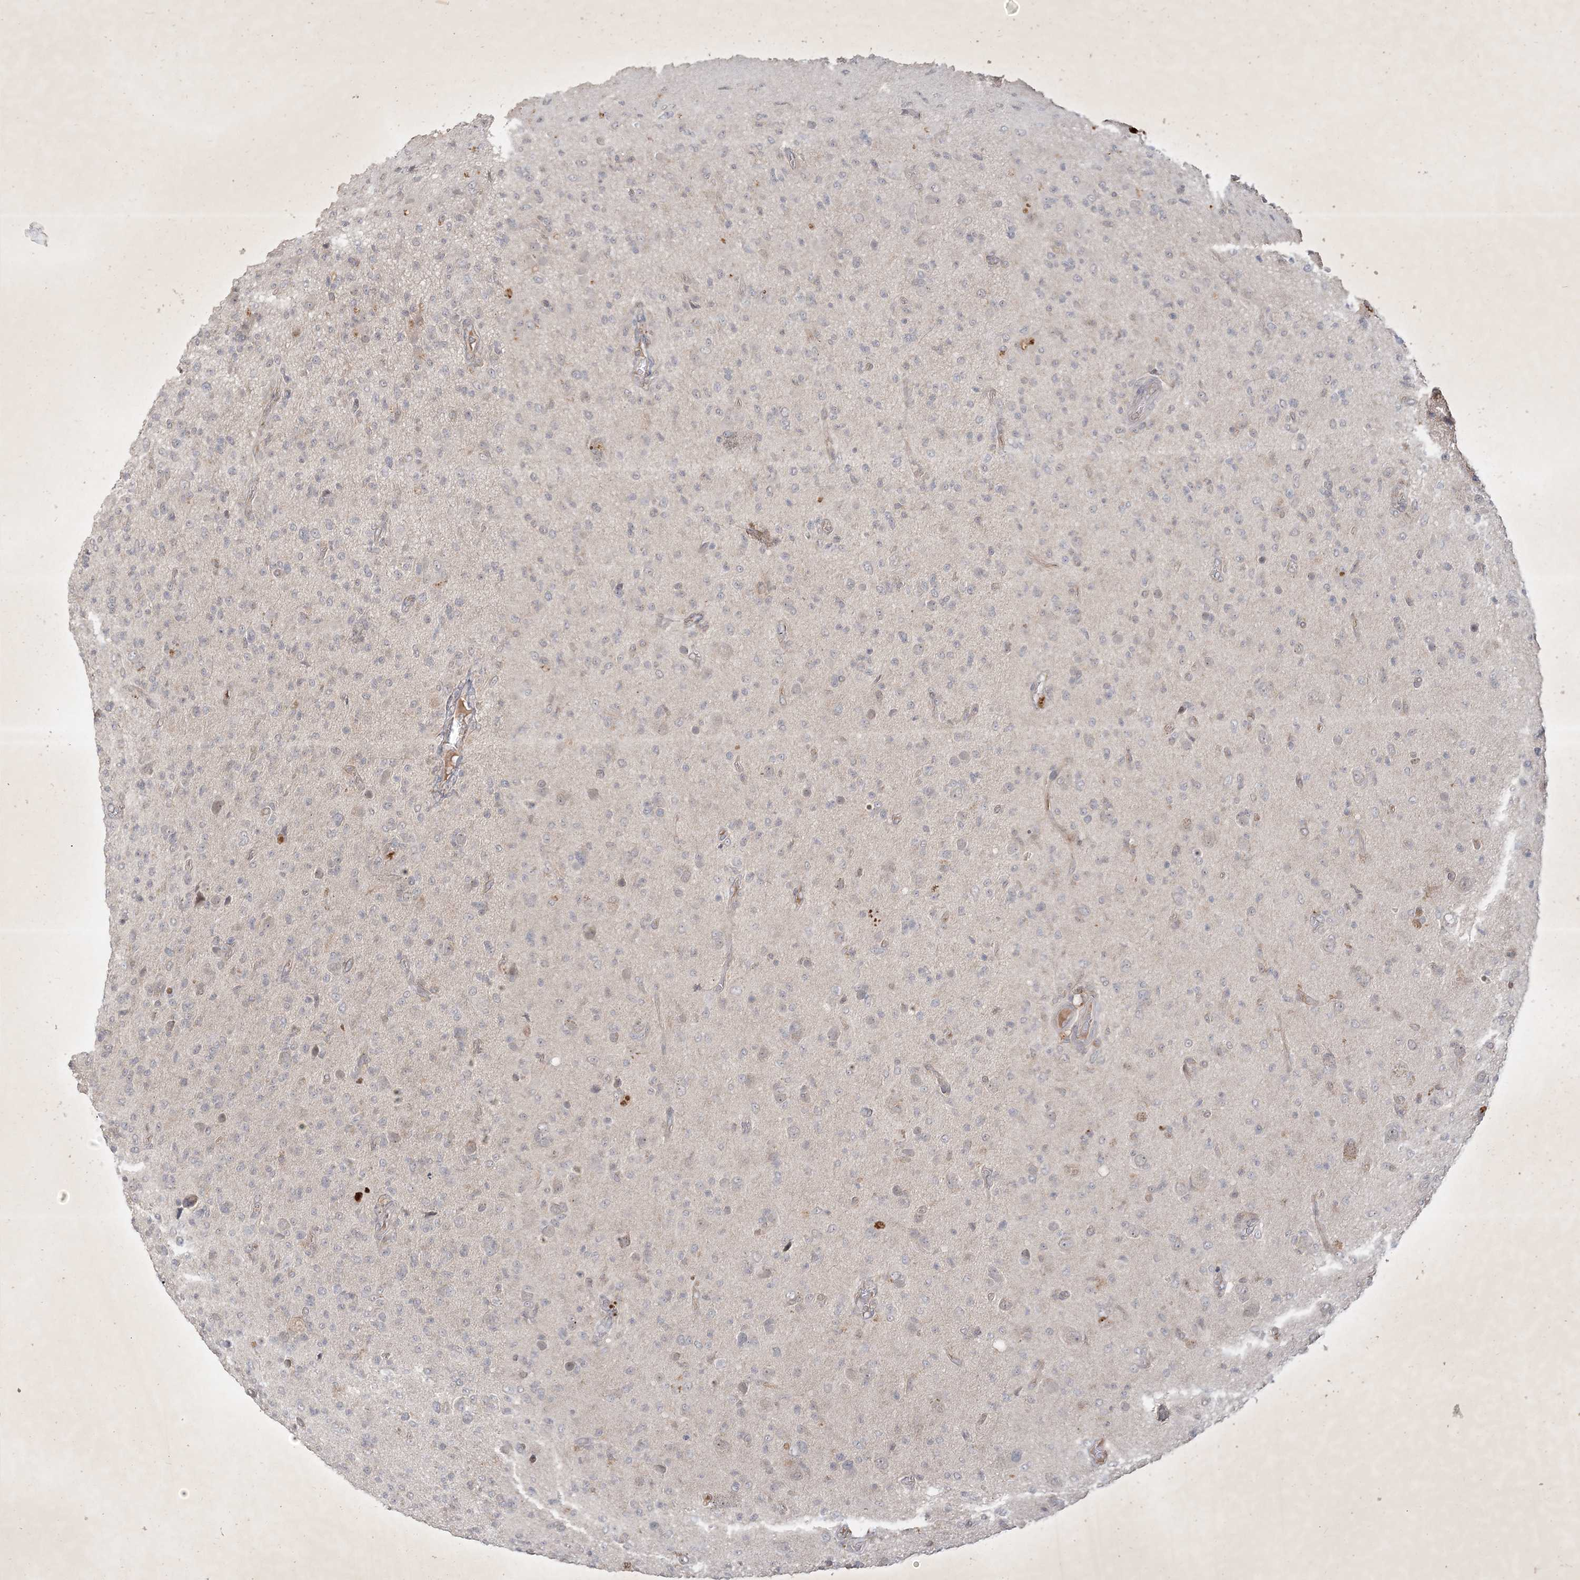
{"staining": {"intensity": "negative", "quantity": "none", "location": "none"}, "tissue": "glioma", "cell_type": "Tumor cells", "image_type": "cancer", "snomed": [{"axis": "morphology", "description": "Glioma, malignant, High grade"}, {"axis": "topography", "description": "Brain"}], "caption": "DAB (3,3'-diaminobenzidine) immunohistochemical staining of high-grade glioma (malignant) reveals no significant expression in tumor cells.", "gene": "BOD1", "patient": {"sex": "female", "age": 57}}